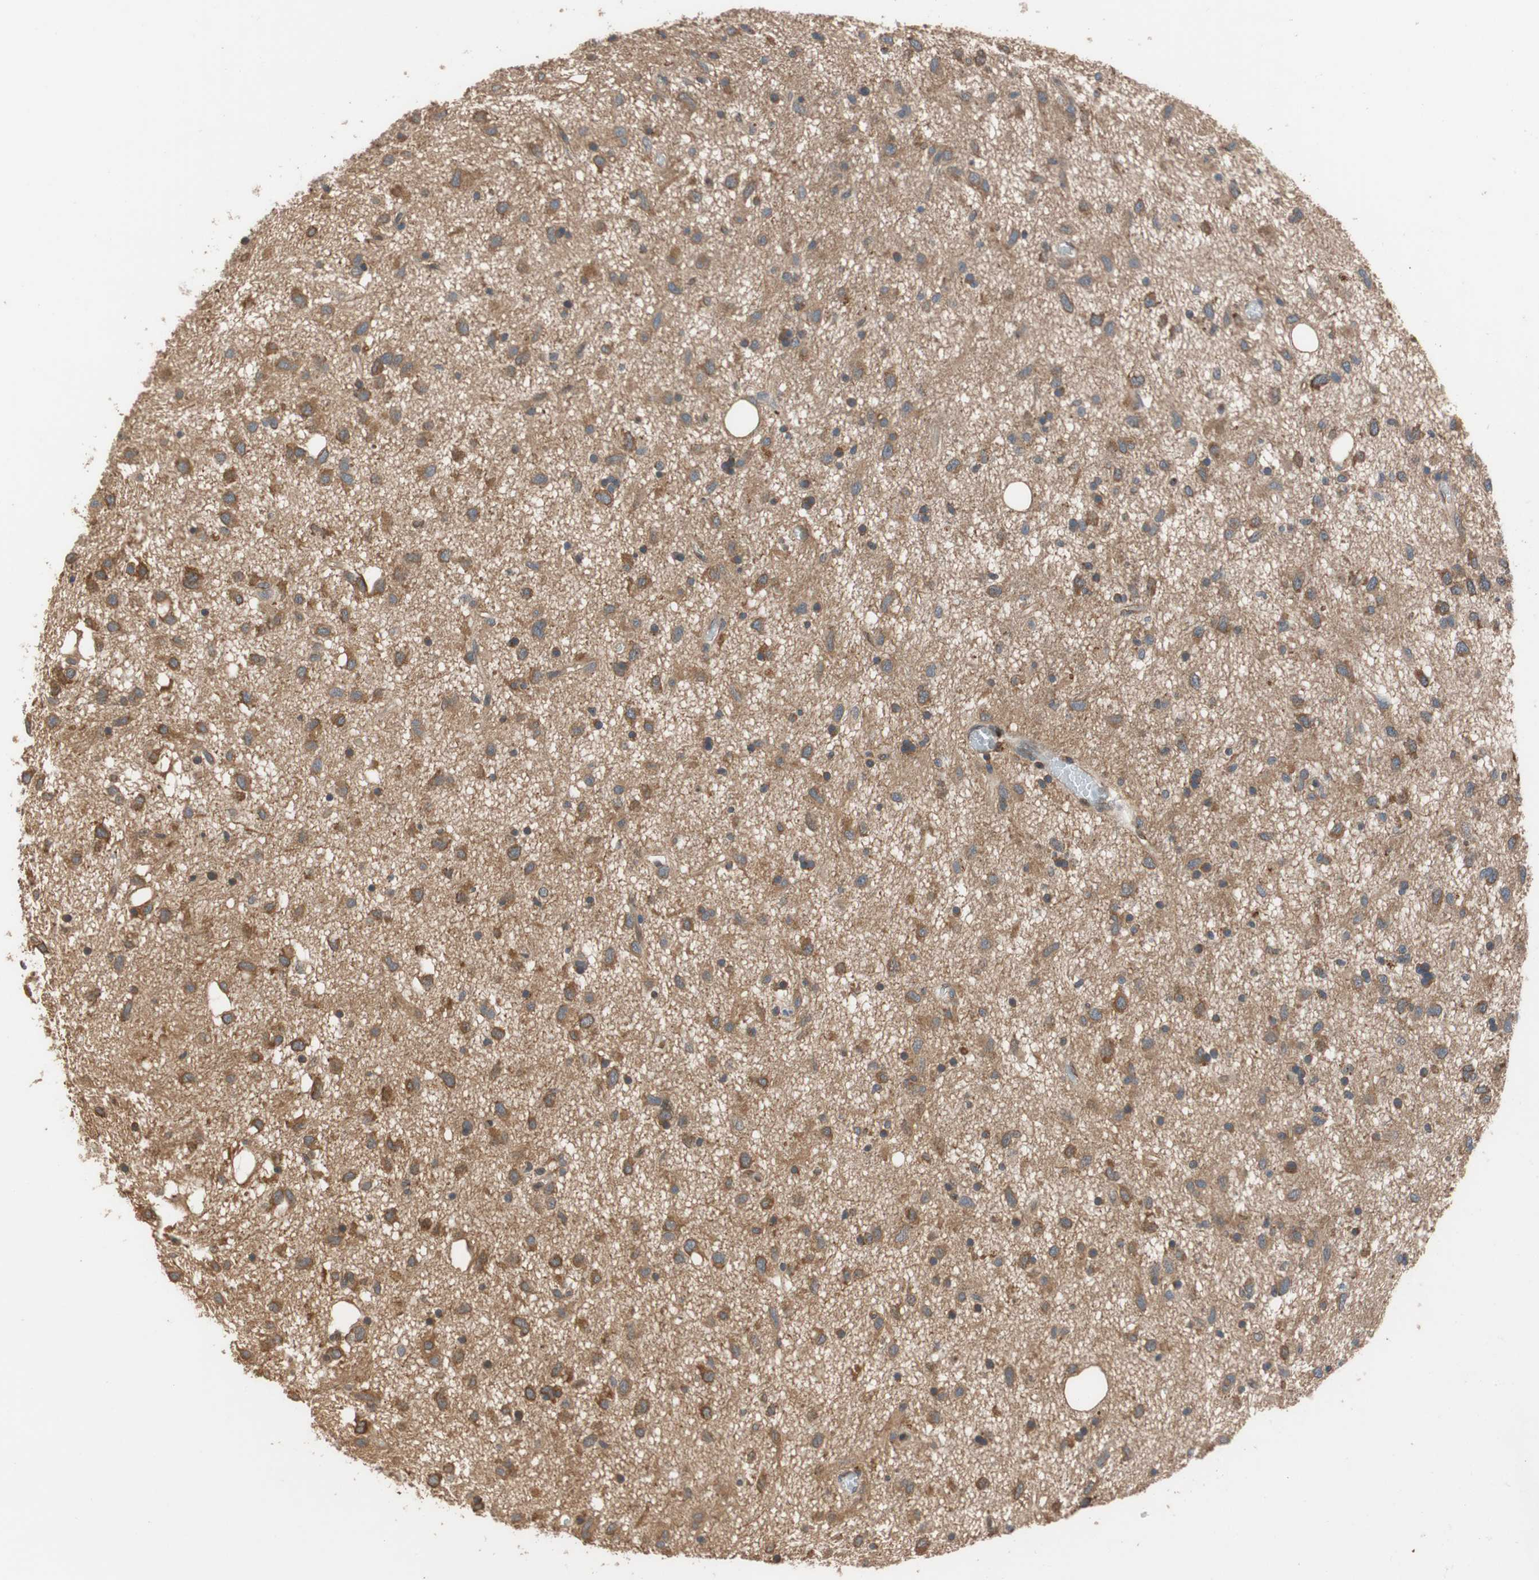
{"staining": {"intensity": "moderate", "quantity": ">75%", "location": "cytoplasmic/membranous"}, "tissue": "glioma", "cell_type": "Tumor cells", "image_type": "cancer", "snomed": [{"axis": "morphology", "description": "Glioma, malignant, Low grade"}, {"axis": "topography", "description": "Brain"}], "caption": "Protein positivity by immunohistochemistry reveals moderate cytoplasmic/membranous positivity in approximately >75% of tumor cells in glioma. Nuclei are stained in blue.", "gene": "MAP4K2", "patient": {"sex": "male", "age": 77}}